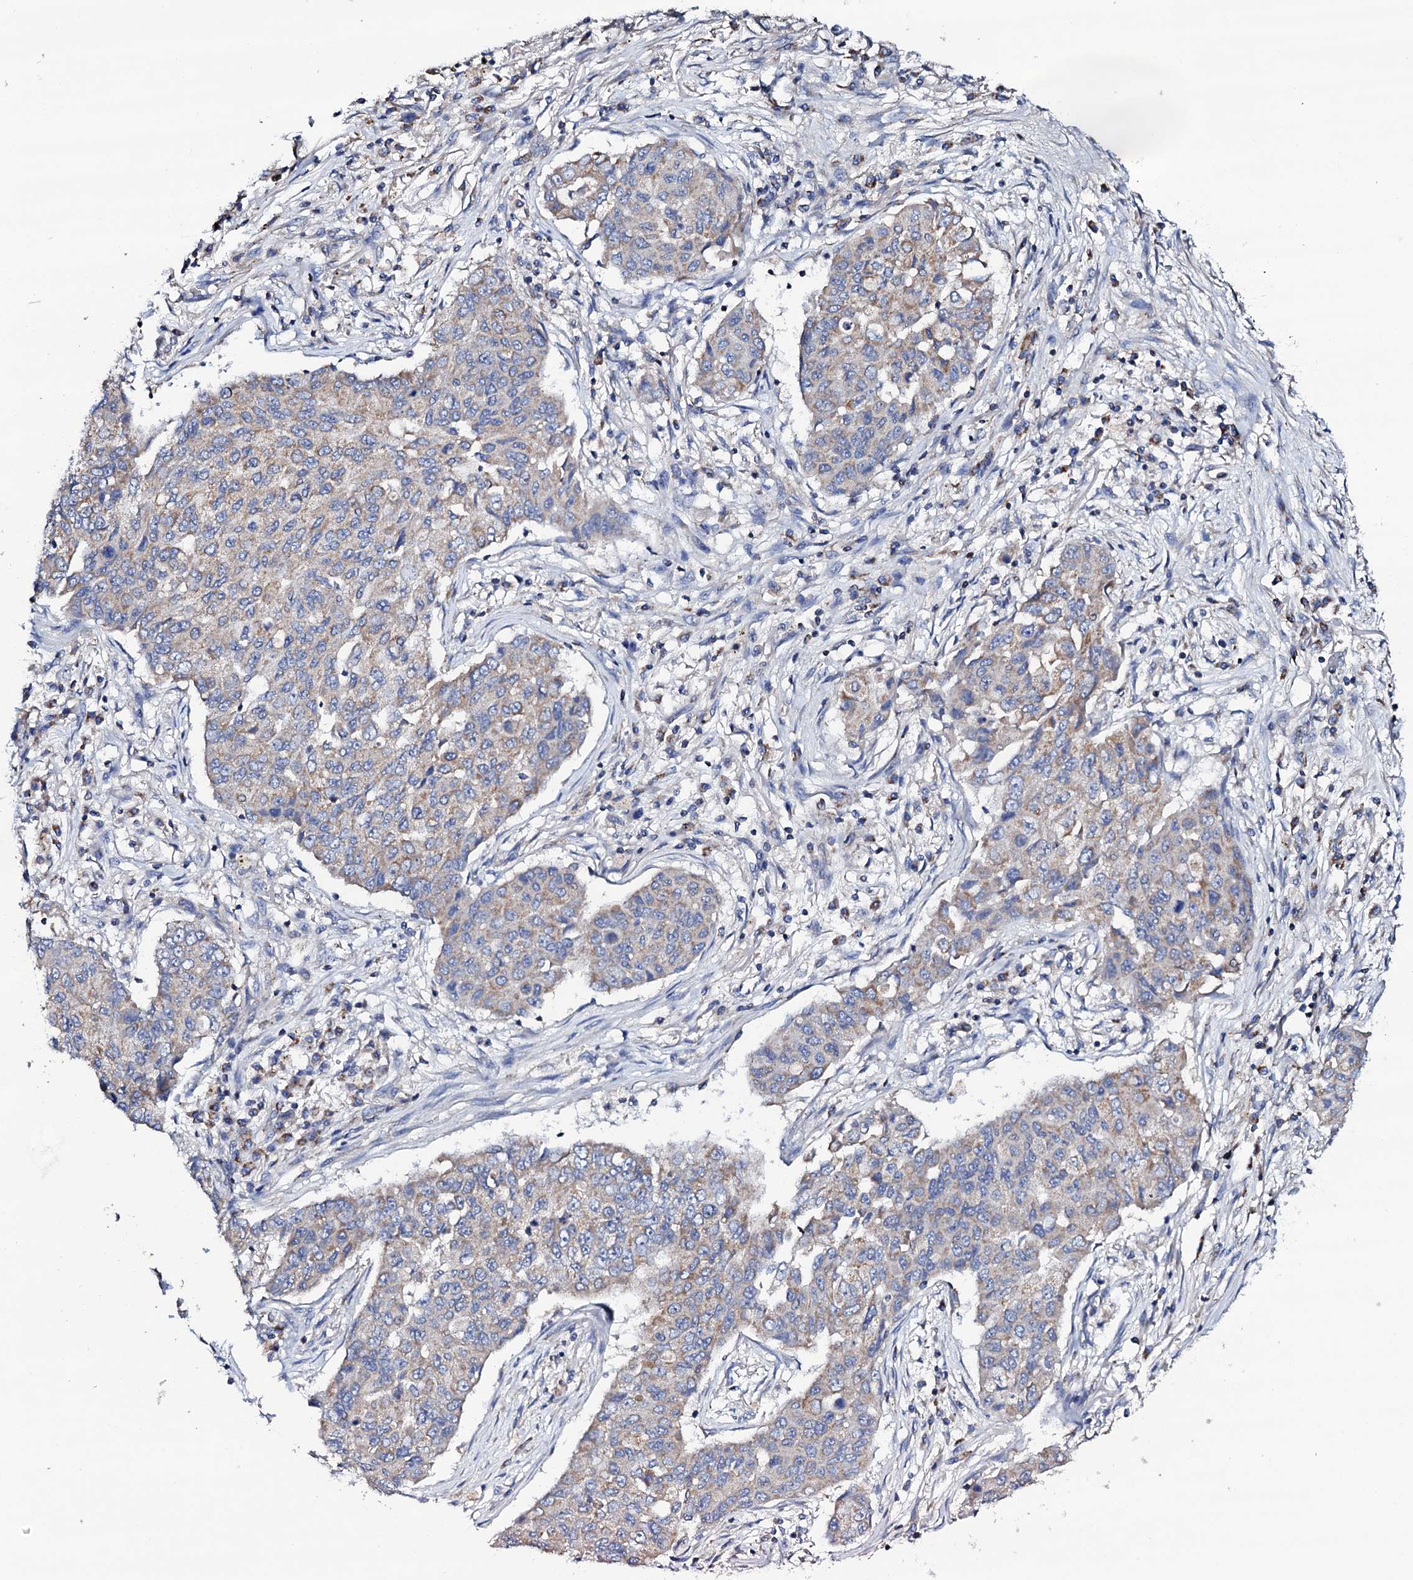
{"staining": {"intensity": "weak", "quantity": "<25%", "location": "cytoplasmic/membranous"}, "tissue": "lung cancer", "cell_type": "Tumor cells", "image_type": "cancer", "snomed": [{"axis": "morphology", "description": "Squamous cell carcinoma, NOS"}, {"axis": "topography", "description": "Lung"}], "caption": "Histopathology image shows no protein staining in tumor cells of lung squamous cell carcinoma tissue.", "gene": "TCAF2", "patient": {"sex": "male", "age": 74}}